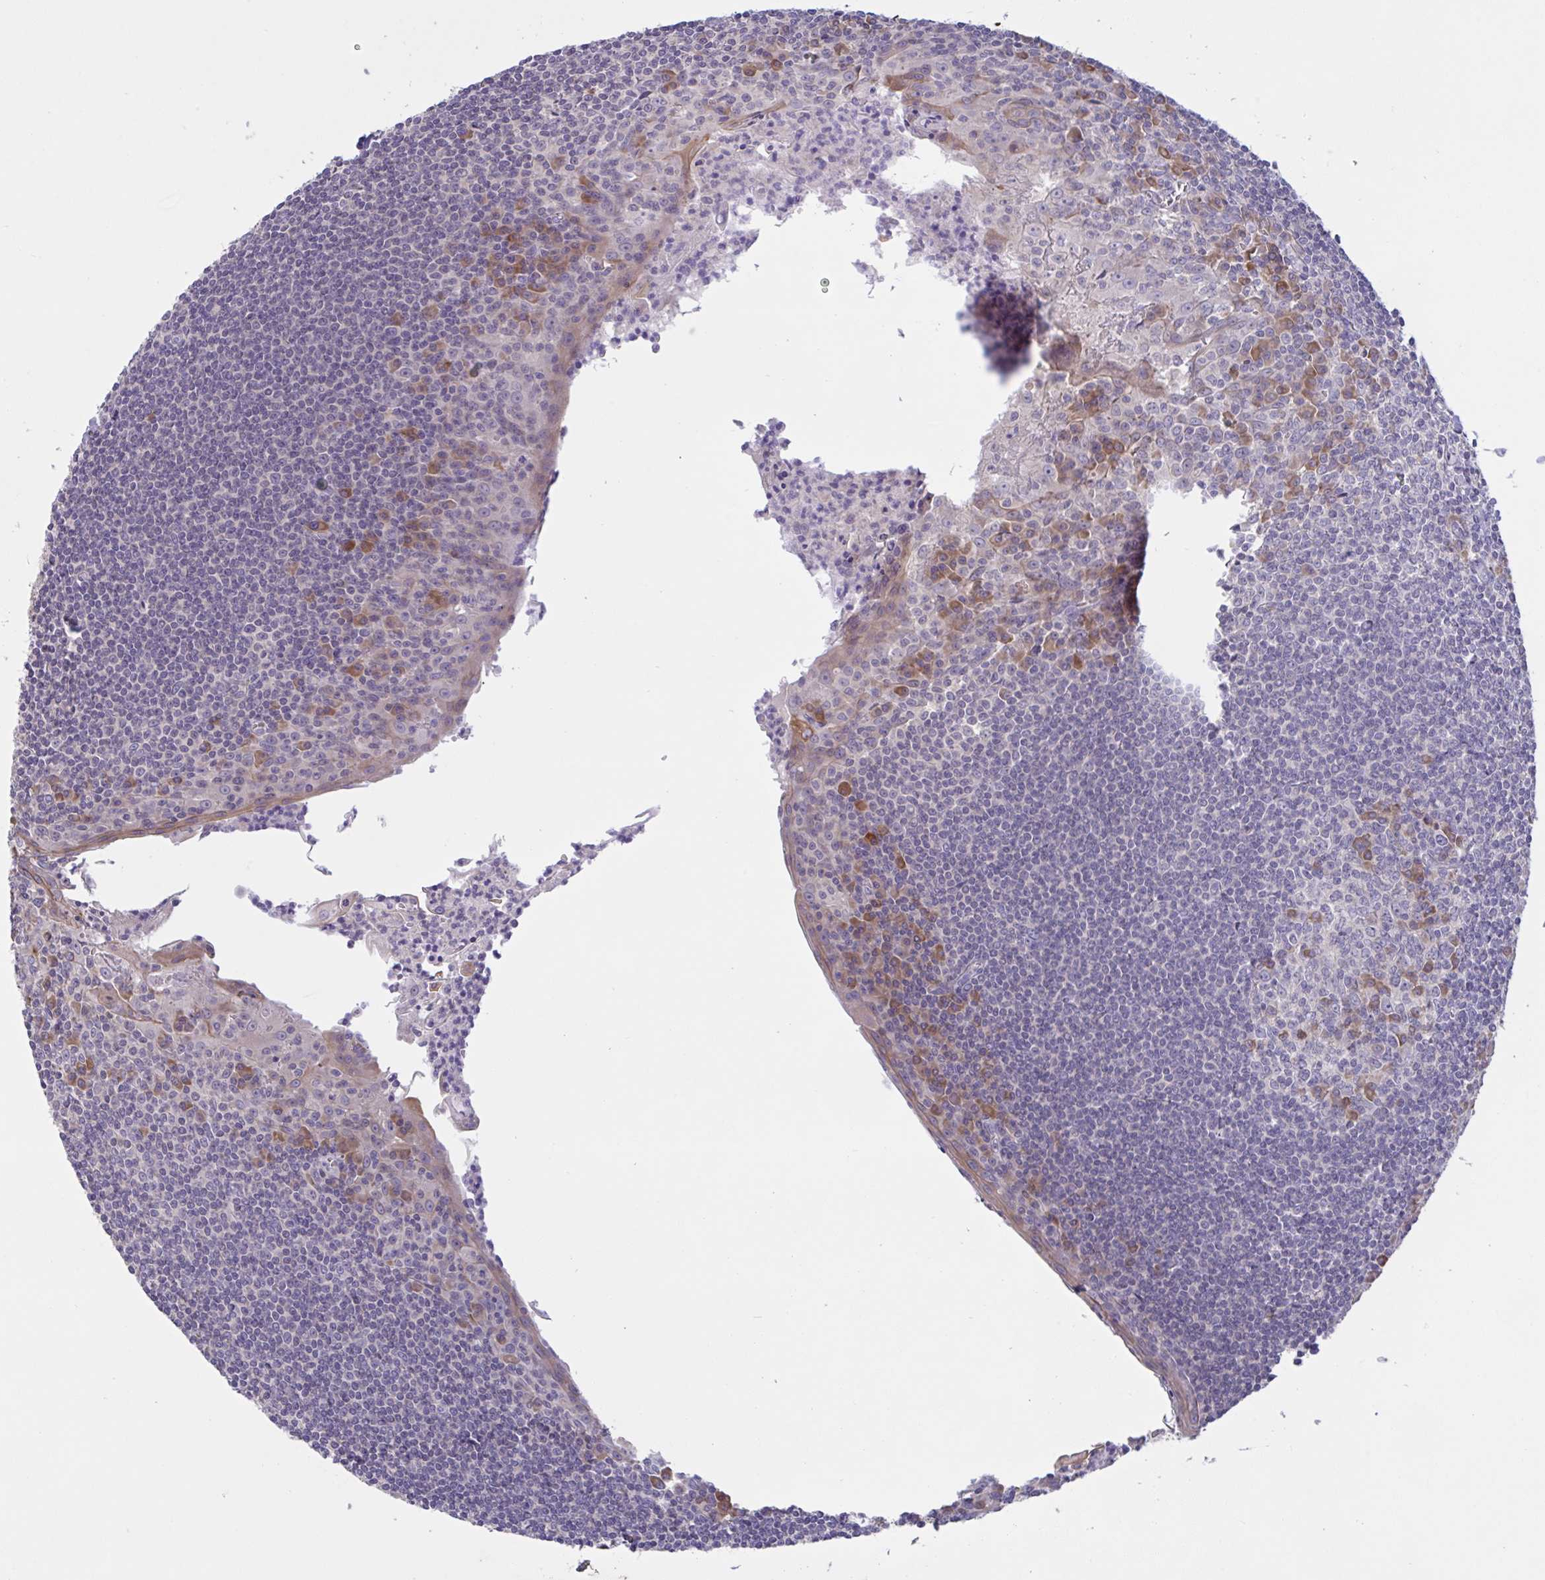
{"staining": {"intensity": "moderate", "quantity": "<25%", "location": "cytoplasmic/membranous"}, "tissue": "tonsil", "cell_type": "Germinal center cells", "image_type": "normal", "snomed": [{"axis": "morphology", "description": "Normal tissue, NOS"}, {"axis": "topography", "description": "Tonsil"}], "caption": "High-power microscopy captured an immunohistochemistry (IHC) photomicrograph of normal tonsil, revealing moderate cytoplasmic/membranous expression in about <25% of germinal center cells.", "gene": "TMEM41A", "patient": {"sex": "male", "age": 27}}